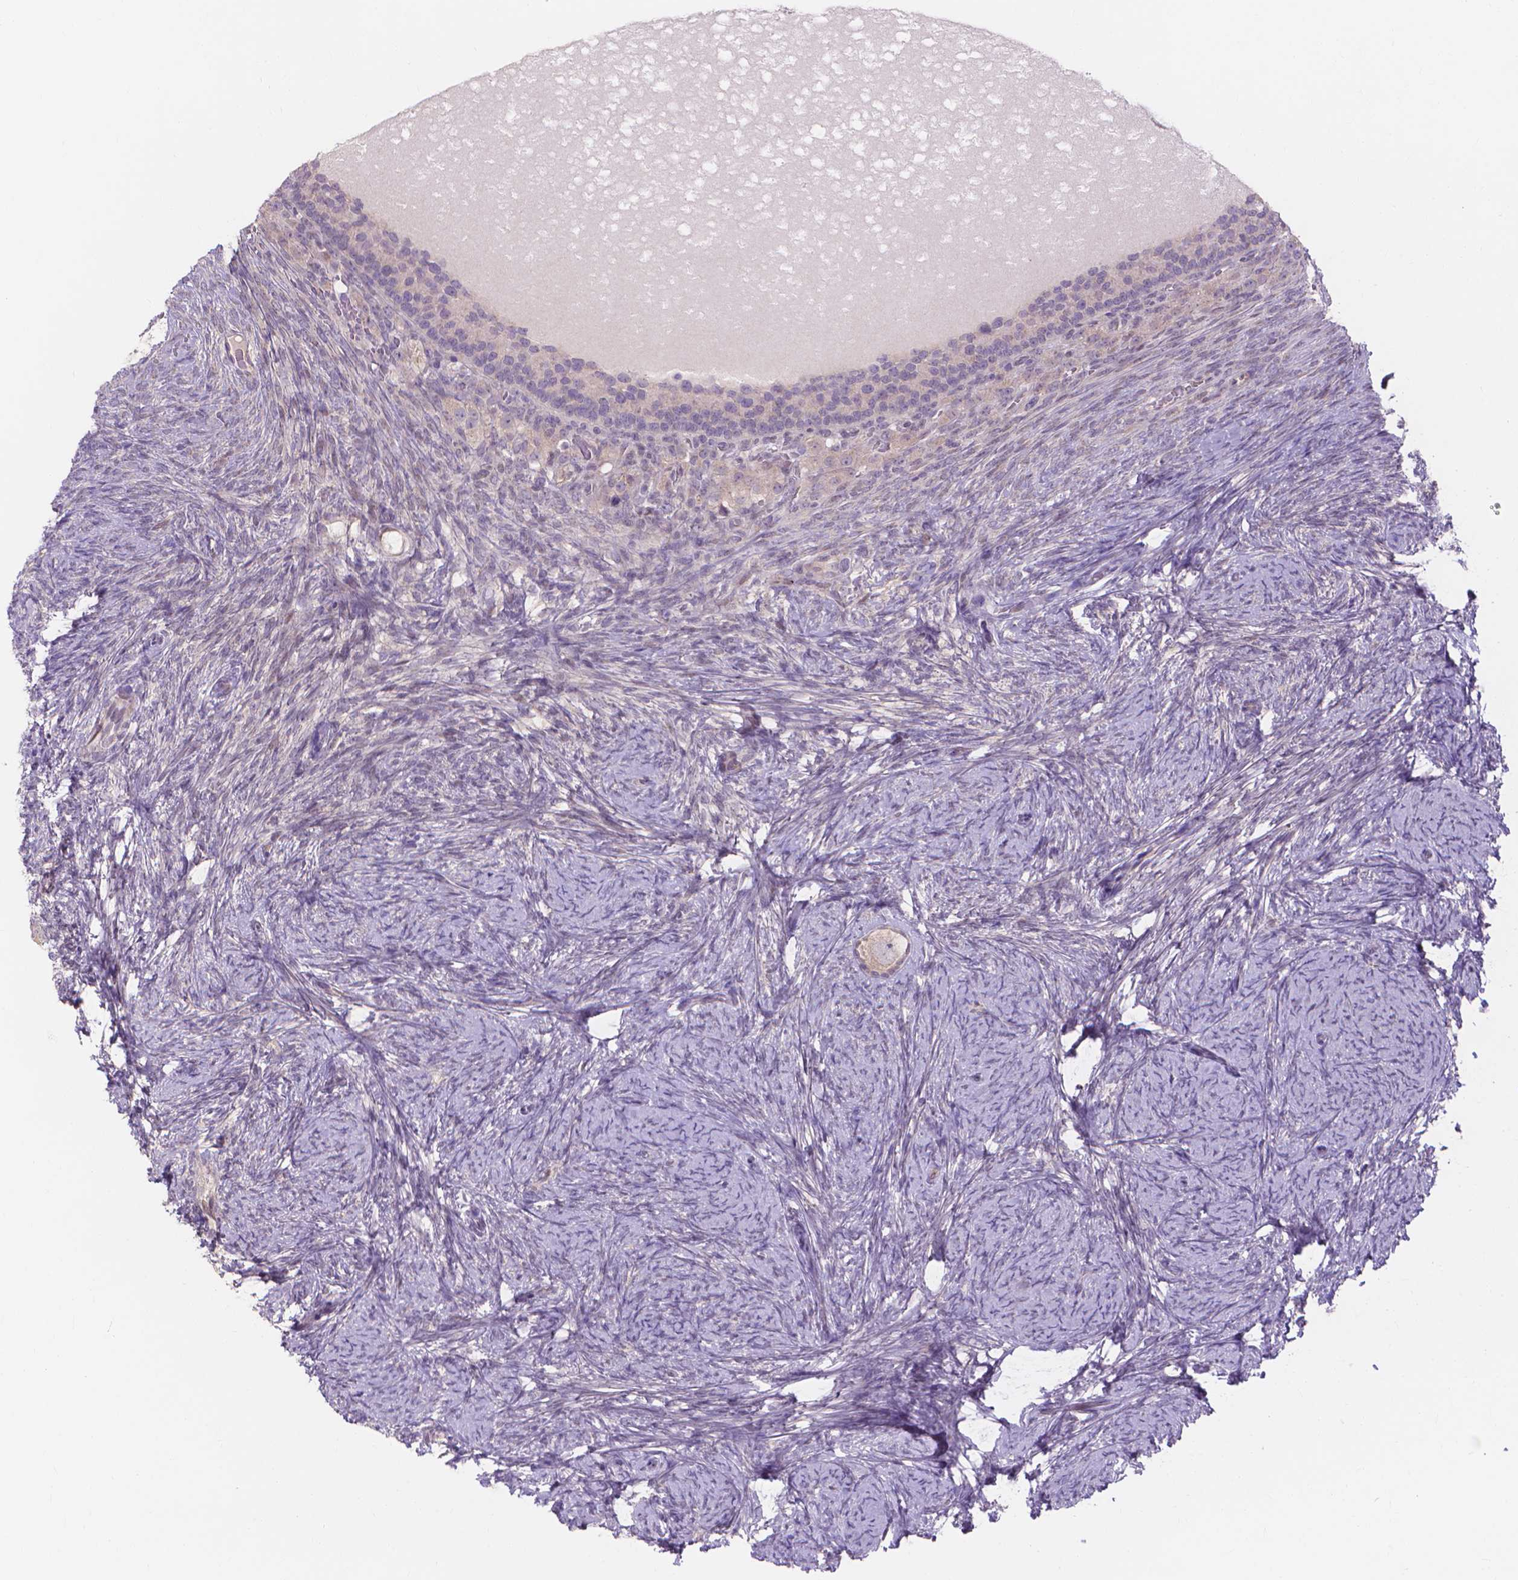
{"staining": {"intensity": "negative", "quantity": "none", "location": "none"}, "tissue": "ovary", "cell_type": "Follicle cells", "image_type": "normal", "snomed": [{"axis": "morphology", "description": "Normal tissue, NOS"}, {"axis": "topography", "description": "Ovary"}], "caption": "Immunohistochemistry micrograph of unremarkable ovary: ovary stained with DAB displays no significant protein expression in follicle cells. (Stains: DAB (3,3'-diaminobenzidine) immunohistochemistry with hematoxylin counter stain, Microscopy: brightfield microscopy at high magnification).", "gene": "PRDM13", "patient": {"sex": "female", "age": 34}}